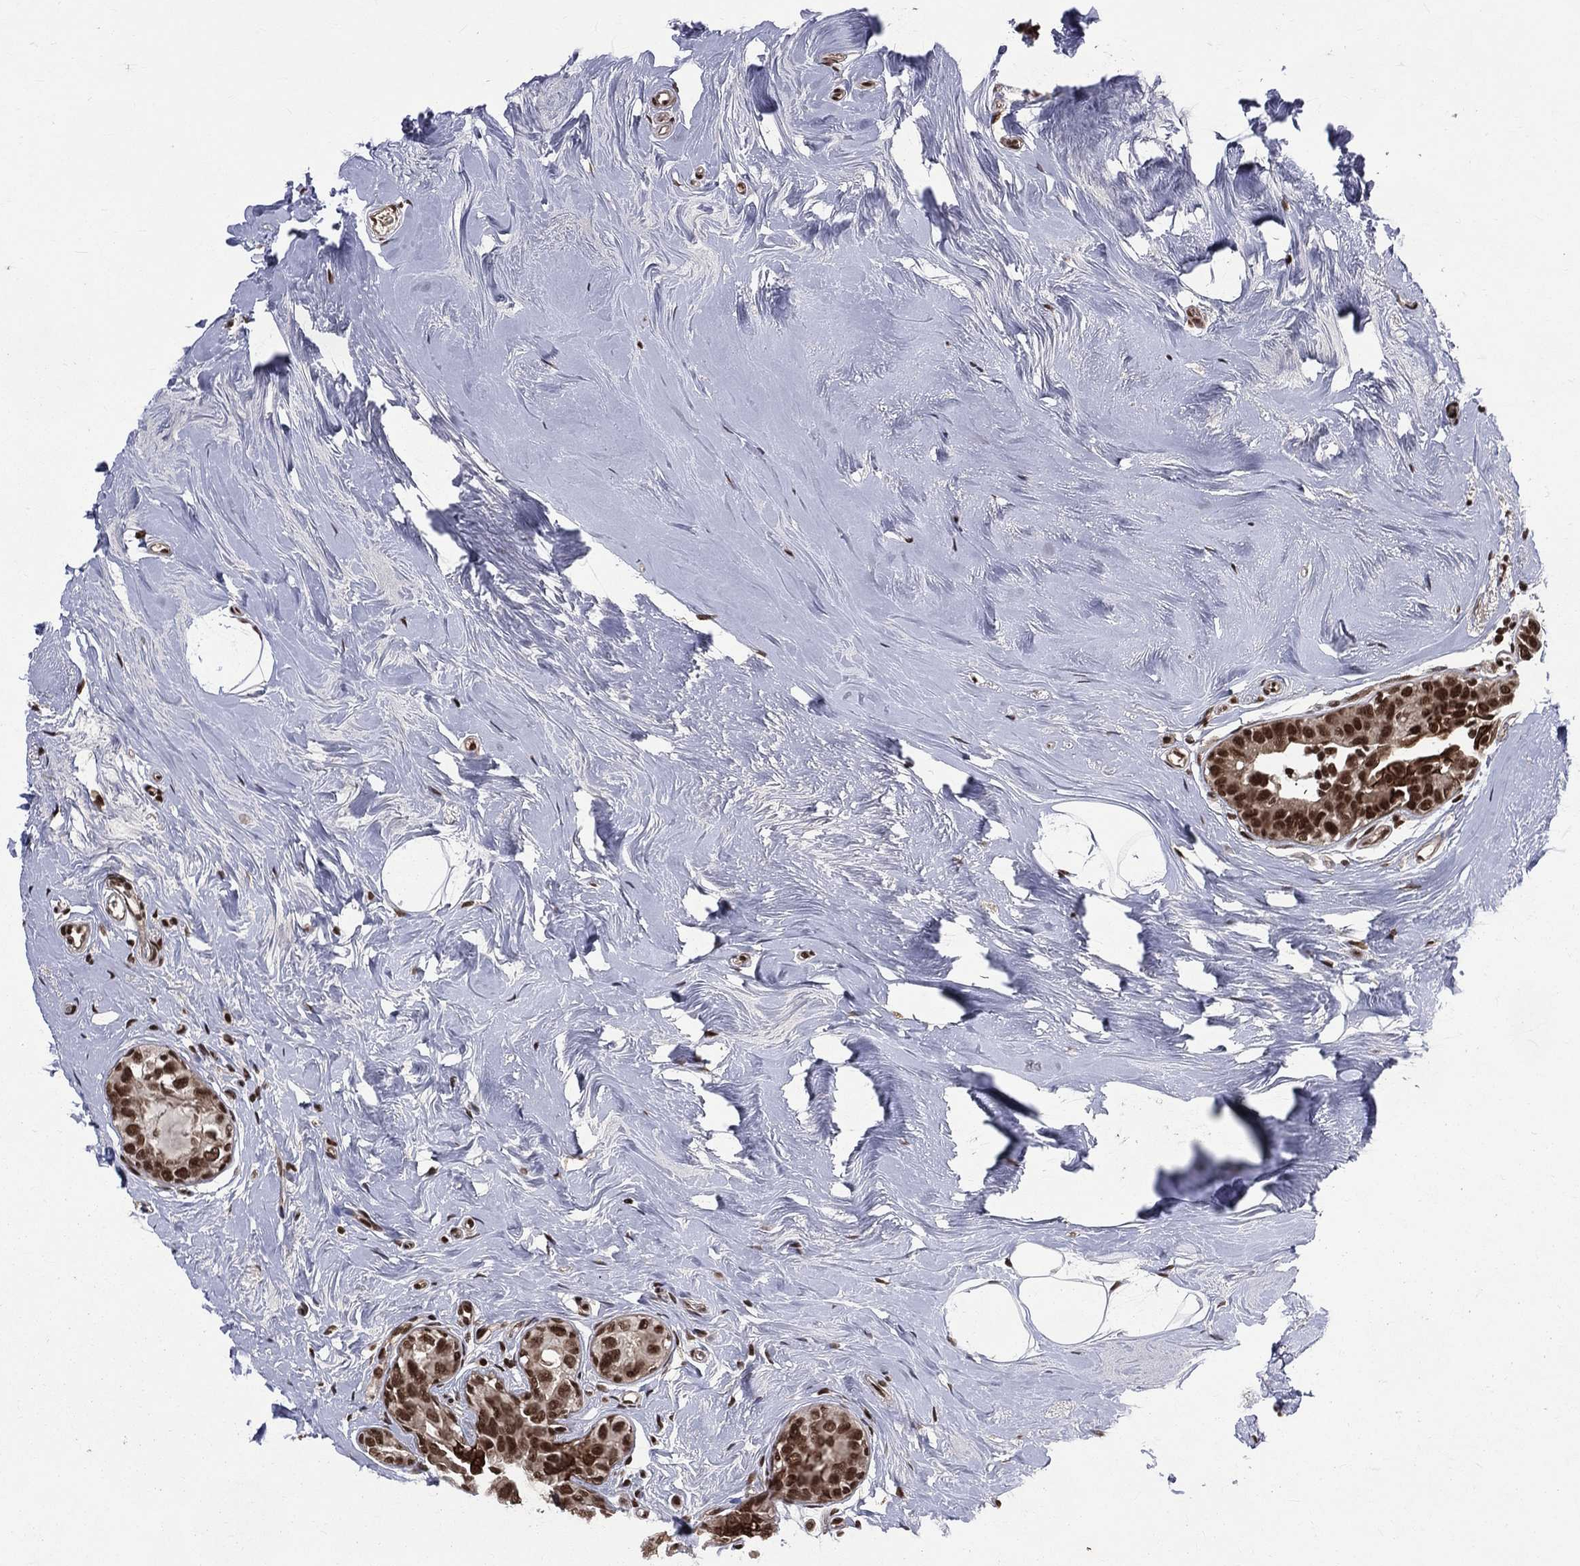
{"staining": {"intensity": "strong", "quantity": ">75%", "location": "nuclear"}, "tissue": "breast cancer", "cell_type": "Tumor cells", "image_type": "cancer", "snomed": [{"axis": "morphology", "description": "Duct carcinoma"}, {"axis": "topography", "description": "Breast"}], "caption": "This photomicrograph exhibits immunohistochemistry (IHC) staining of human infiltrating ductal carcinoma (breast), with high strong nuclear expression in approximately >75% of tumor cells.", "gene": "SMC3", "patient": {"sex": "female", "age": 55}}